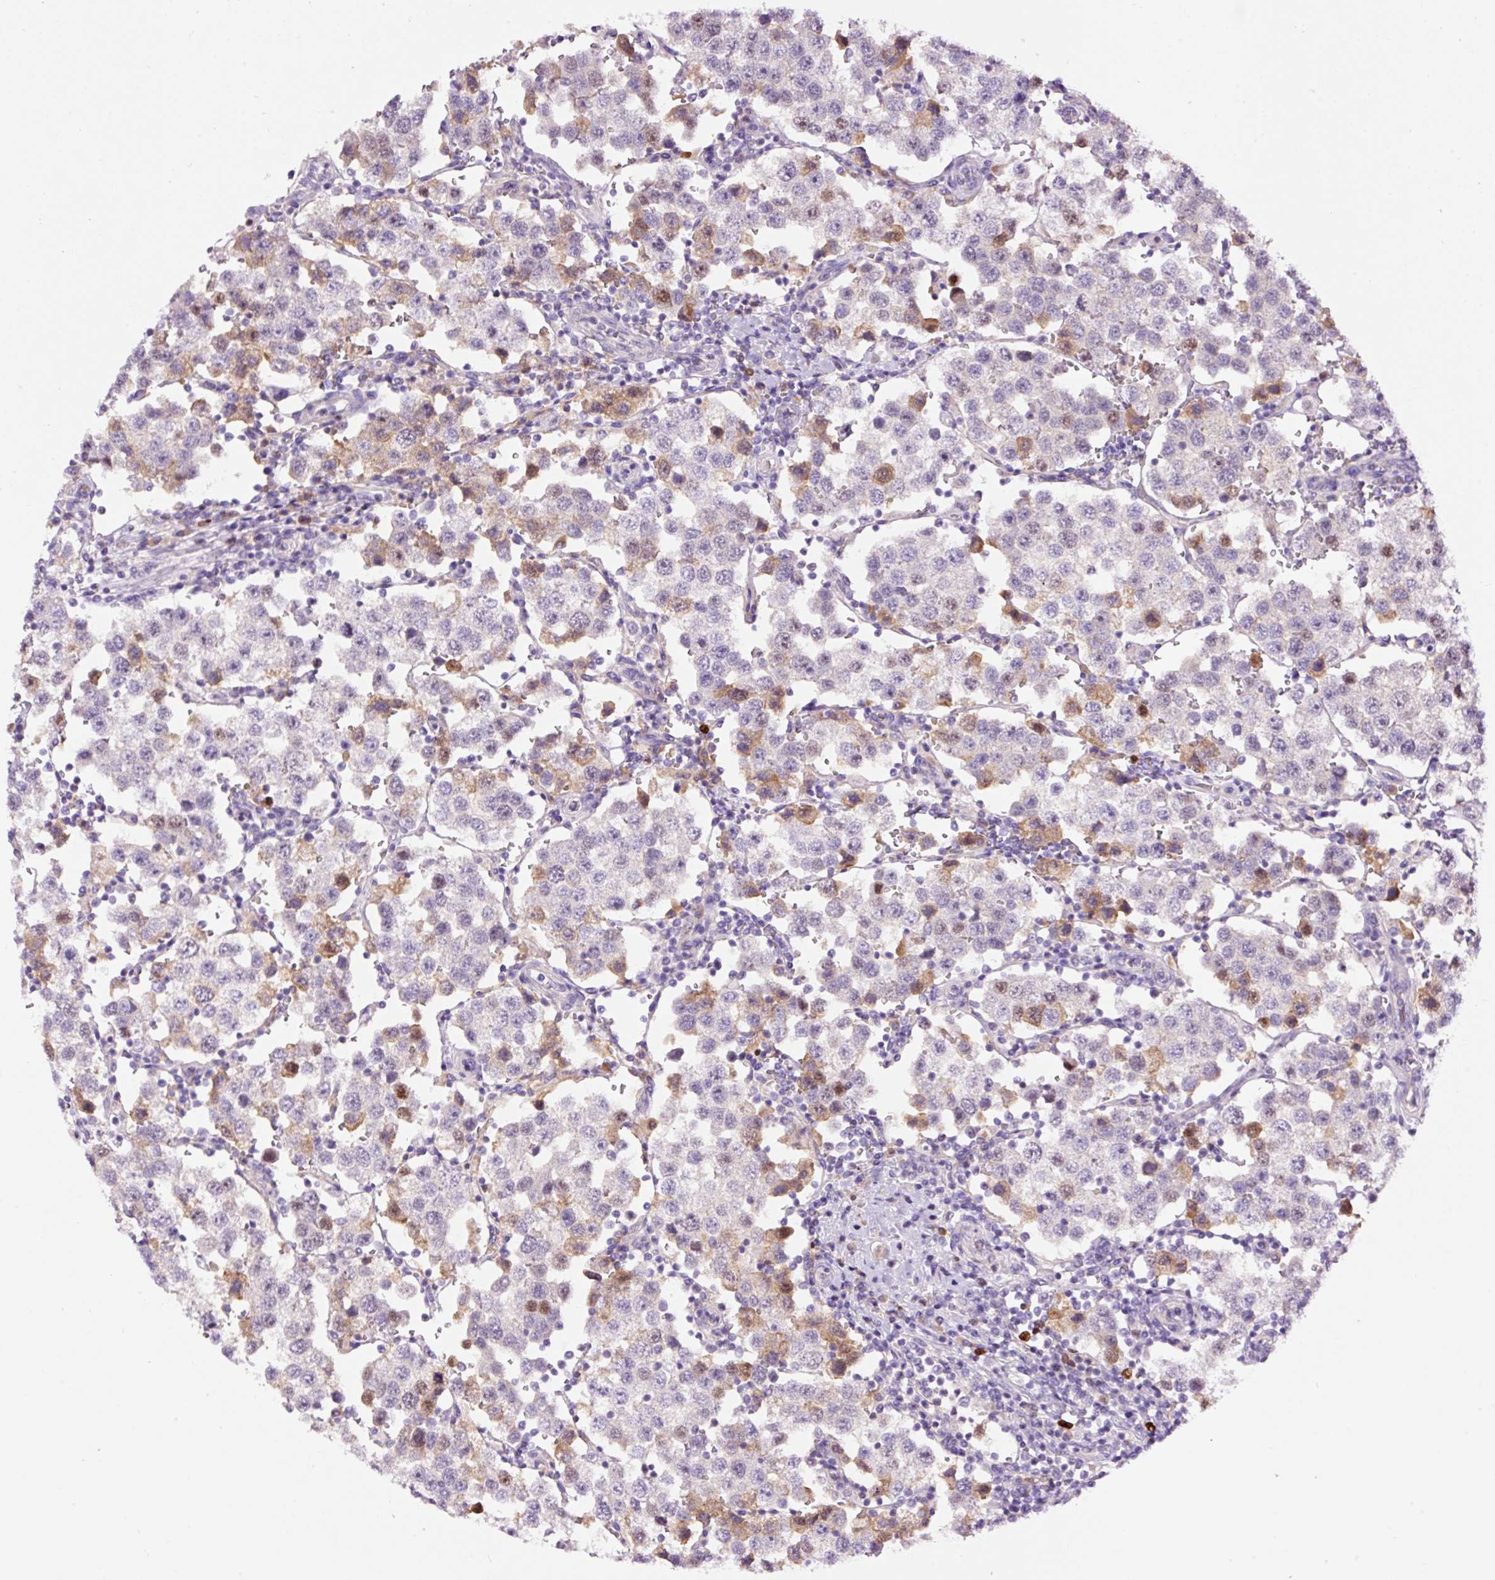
{"staining": {"intensity": "moderate", "quantity": "25%-75%", "location": "nuclear"}, "tissue": "testis cancer", "cell_type": "Tumor cells", "image_type": "cancer", "snomed": [{"axis": "morphology", "description": "Seminoma, NOS"}, {"axis": "topography", "description": "Testis"}], "caption": "Immunohistochemistry (DAB (3,3'-diaminobenzidine)) staining of human seminoma (testis) shows moderate nuclear protein expression in about 25%-75% of tumor cells. Using DAB (3,3'-diaminobenzidine) (brown) and hematoxylin (blue) stains, captured at high magnification using brightfield microscopy.", "gene": "DPPA4", "patient": {"sex": "male", "age": 37}}